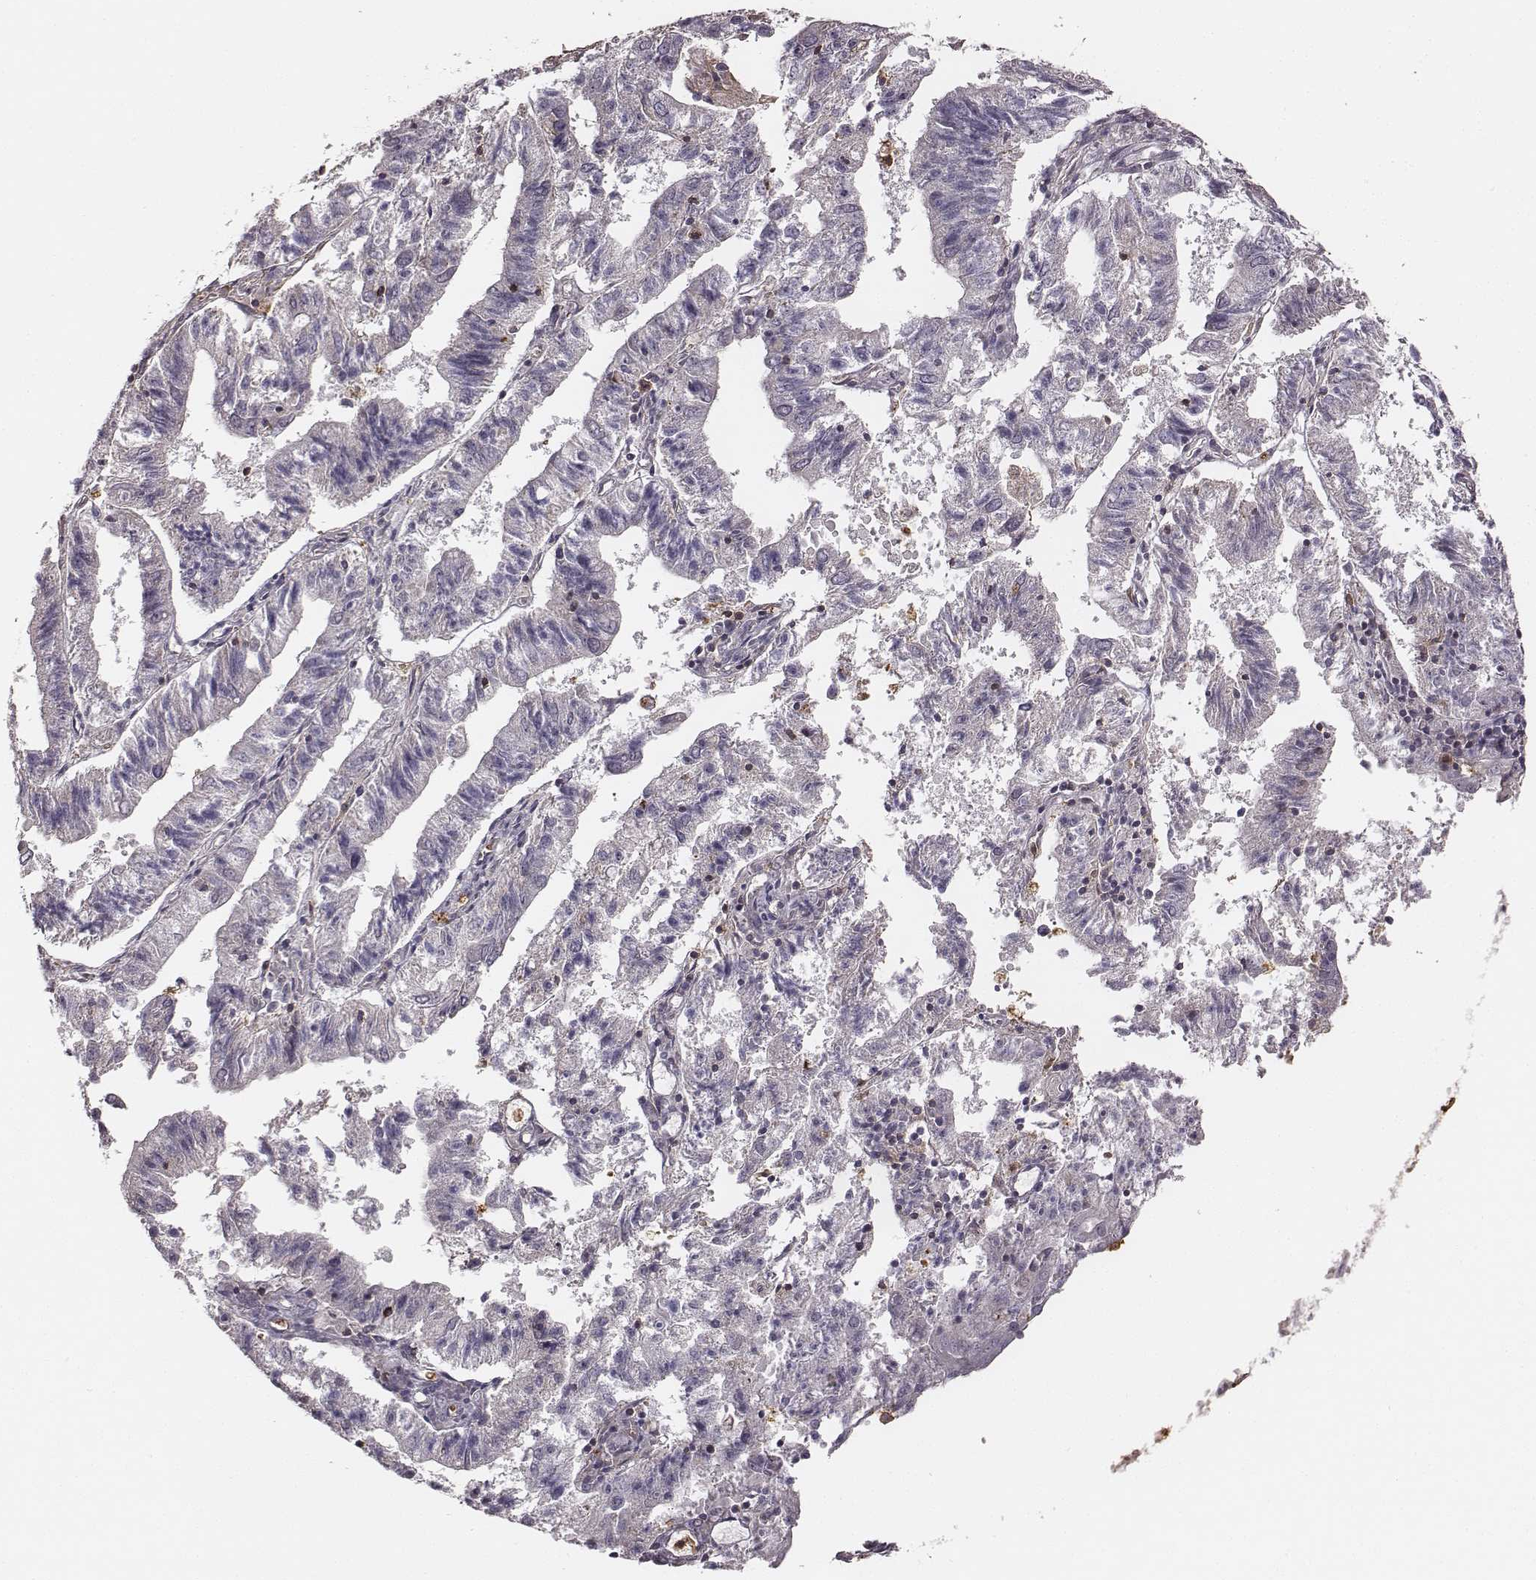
{"staining": {"intensity": "negative", "quantity": "none", "location": "none"}, "tissue": "endometrial cancer", "cell_type": "Tumor cells", "image_type": "cancer", "snomed": [{"axis": "morphology", "description": "Adenocarcinoma, NOS"}, {"axis": "topography", "description": "Endometrium"}], "caption": "There is no significant expression in tumor cells of endometrial adenocarcinoma. (DAB (3,3'-diaminobenzidine) immunohistochemistry, high magnification).", "gene": "ZYX", "patient": {"sex": "female", "age": 82}}